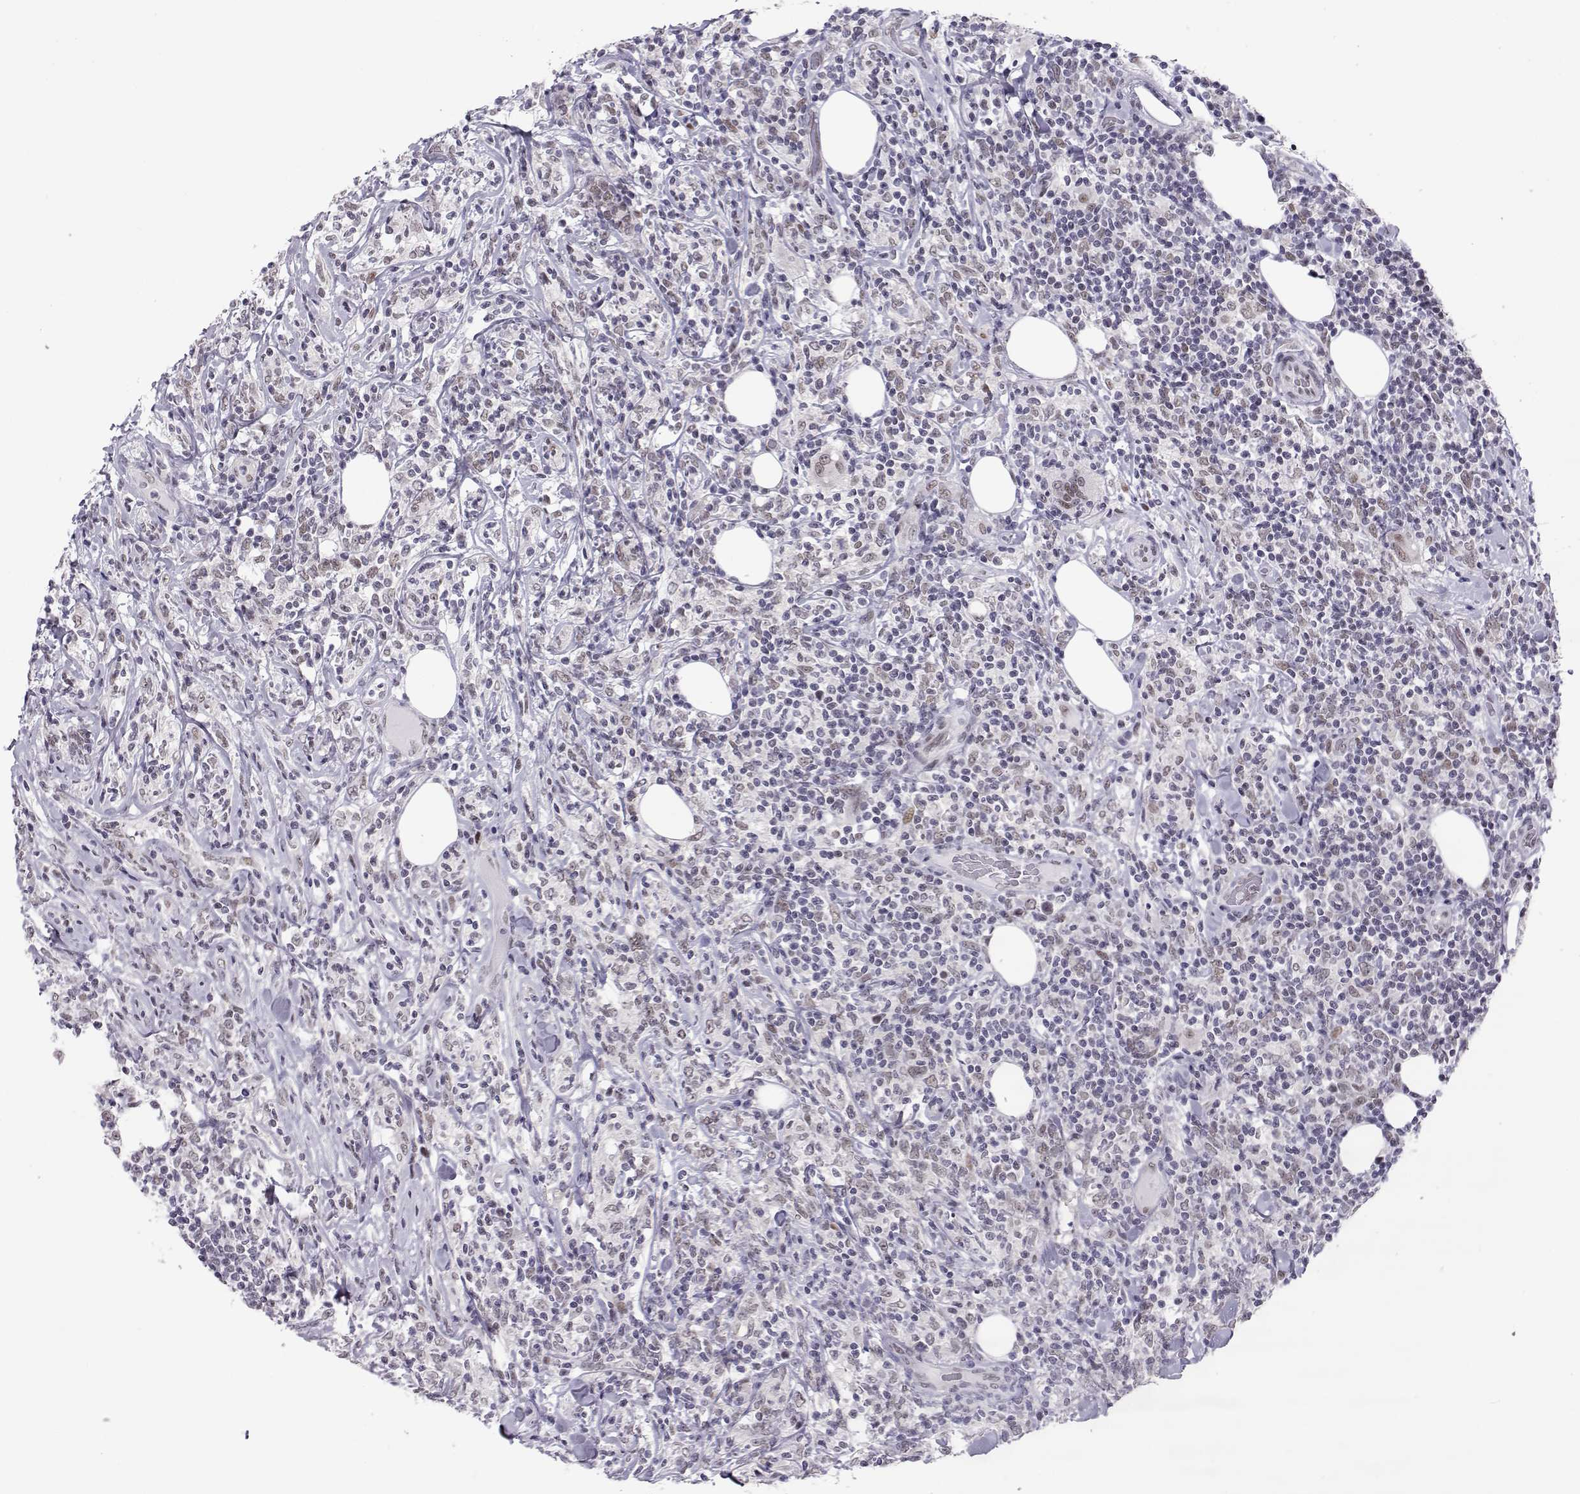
{"staining": {"intensity": "negative", "quantity": "none", "location": "none"}, "tissue": "lymphoma", "cell_type": "Tumor cells", "image_type": "cancer", "snomed": [{"axis": "morphology", "description": "Malignant lymphoma, non-Hodgkin's type, High grade"}, {"axis": "topography", "description": "Lymph node"}], "caption": "Malignant lymphoma, non-Hodgkin's type (high-grade) was stained to show a protein in brown. There is no significant positivity in tumor cells.", "gene": "SIX6", "patient": {"sex": "female", "age": 84}}